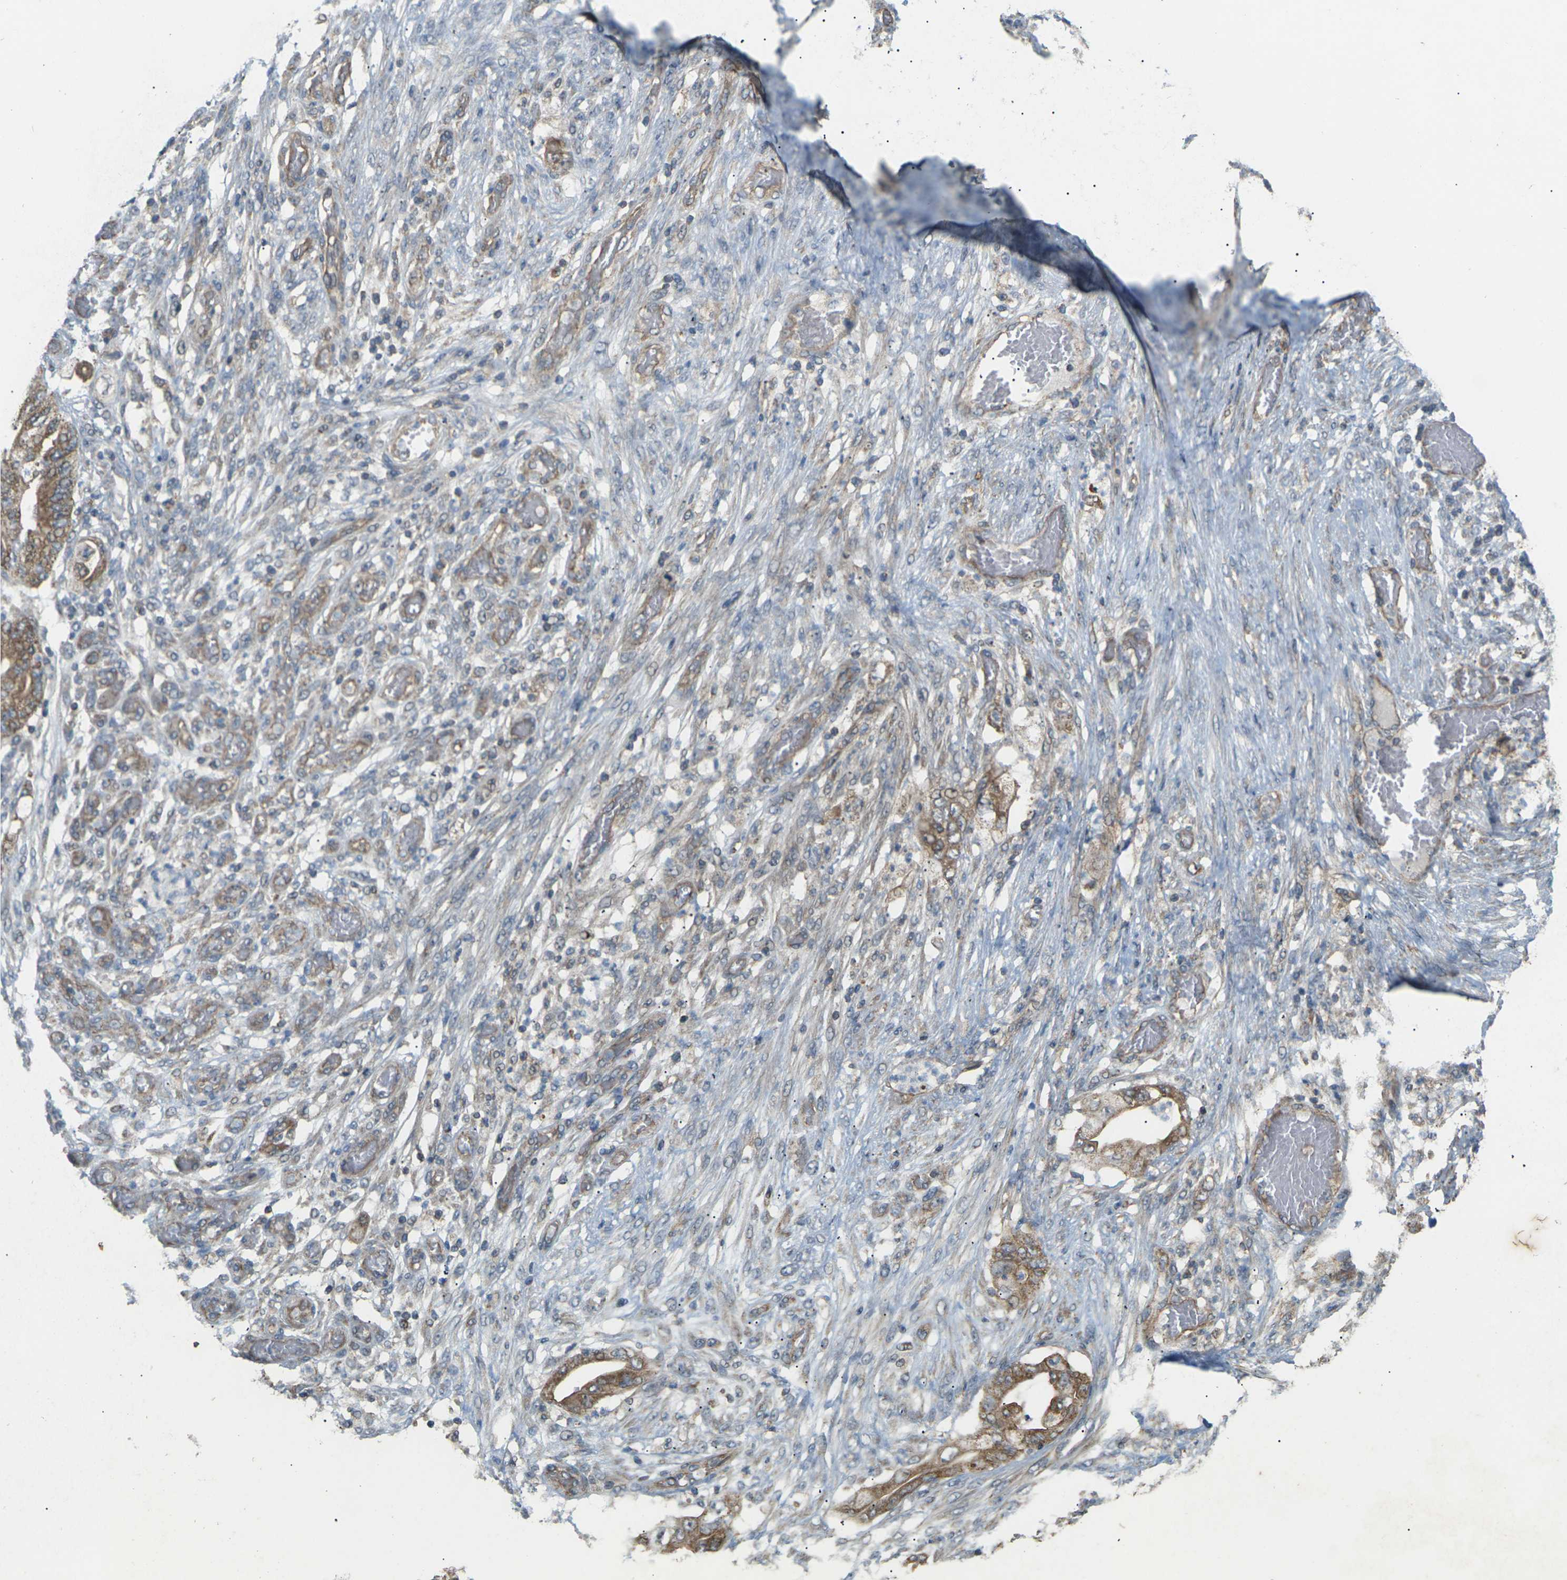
{"staining": {"intensity": "moderate", "quantity": ">75%", "location": "cytoplasmic/membranous"}, "tissue": "stomach cancer", "cell_type": "Tumor cells", "image_type": "cancer", "snomed": [{"axis": "morphology", "description": "Adenocarcinoma, NOS"}, {"axis": "topography", "description": "Stomach"}], "caption": "This is an image of immunohistochemistry (IHC) staining of stomach cancer, which shows moderate positivity in the cytoplasmic/membranous of tumor cells.", "gene": "KSR1", "patient": {"sex": "female", "age": 73}}